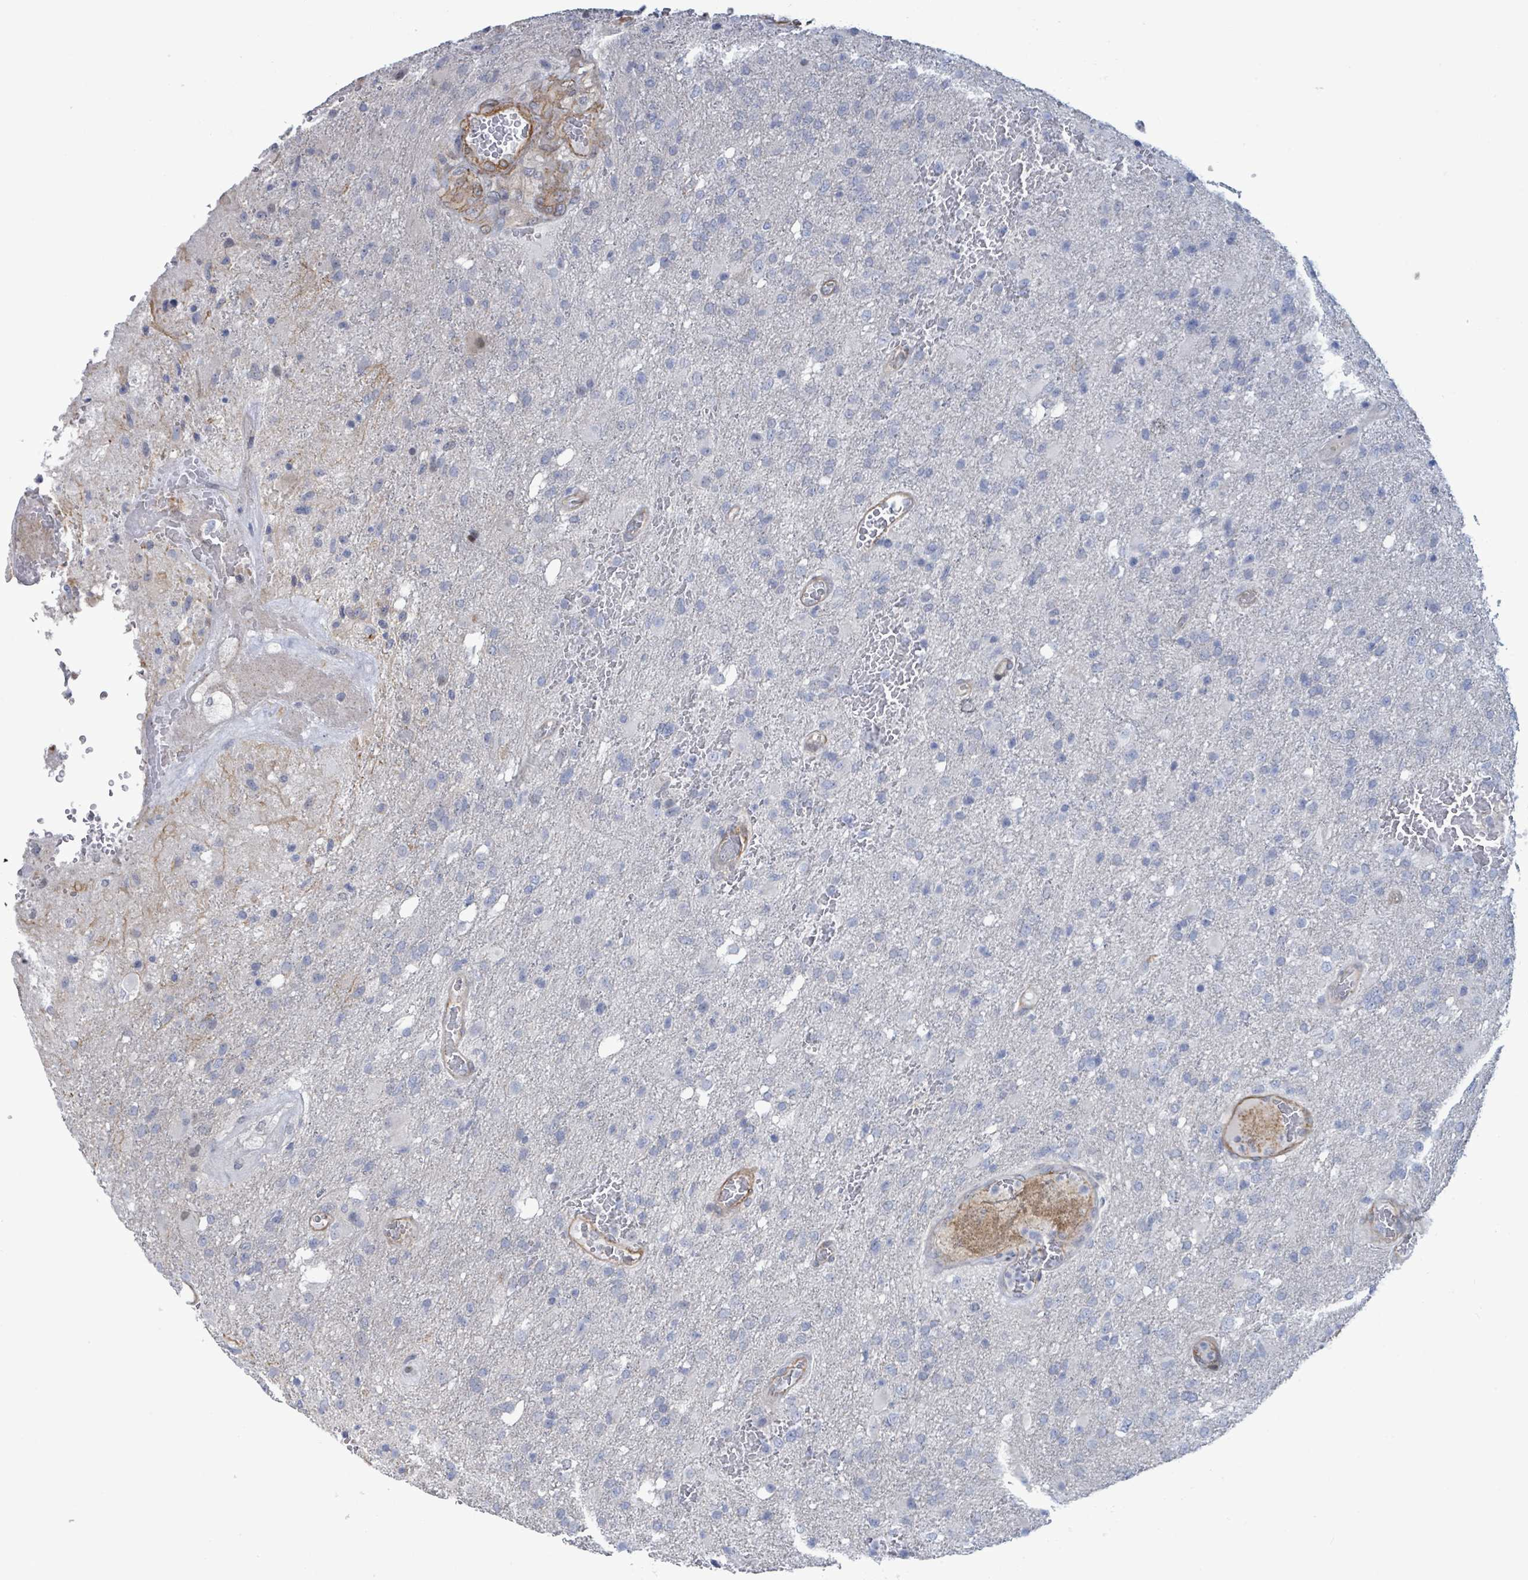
{"staining": {"intensity": "negative", "quantity": "none", "location": "none"}, "tissue": "glioma", "cell_type": "Tumor cells", "image_type": "cancer", "snomed": [{"axis": "morphology", "description": "Glioma, malignant, High grade"}, {"axis": "topography", "description": "Brain"}], "caption": "DAB (3,3'-diaminobenzidine) immunohistochemical staining of malignant glioma (high-grade) displays no significant expression in tumor cells.", "gene": "DMRTC1B", "patient": {"sex": "female", "age": 74}}